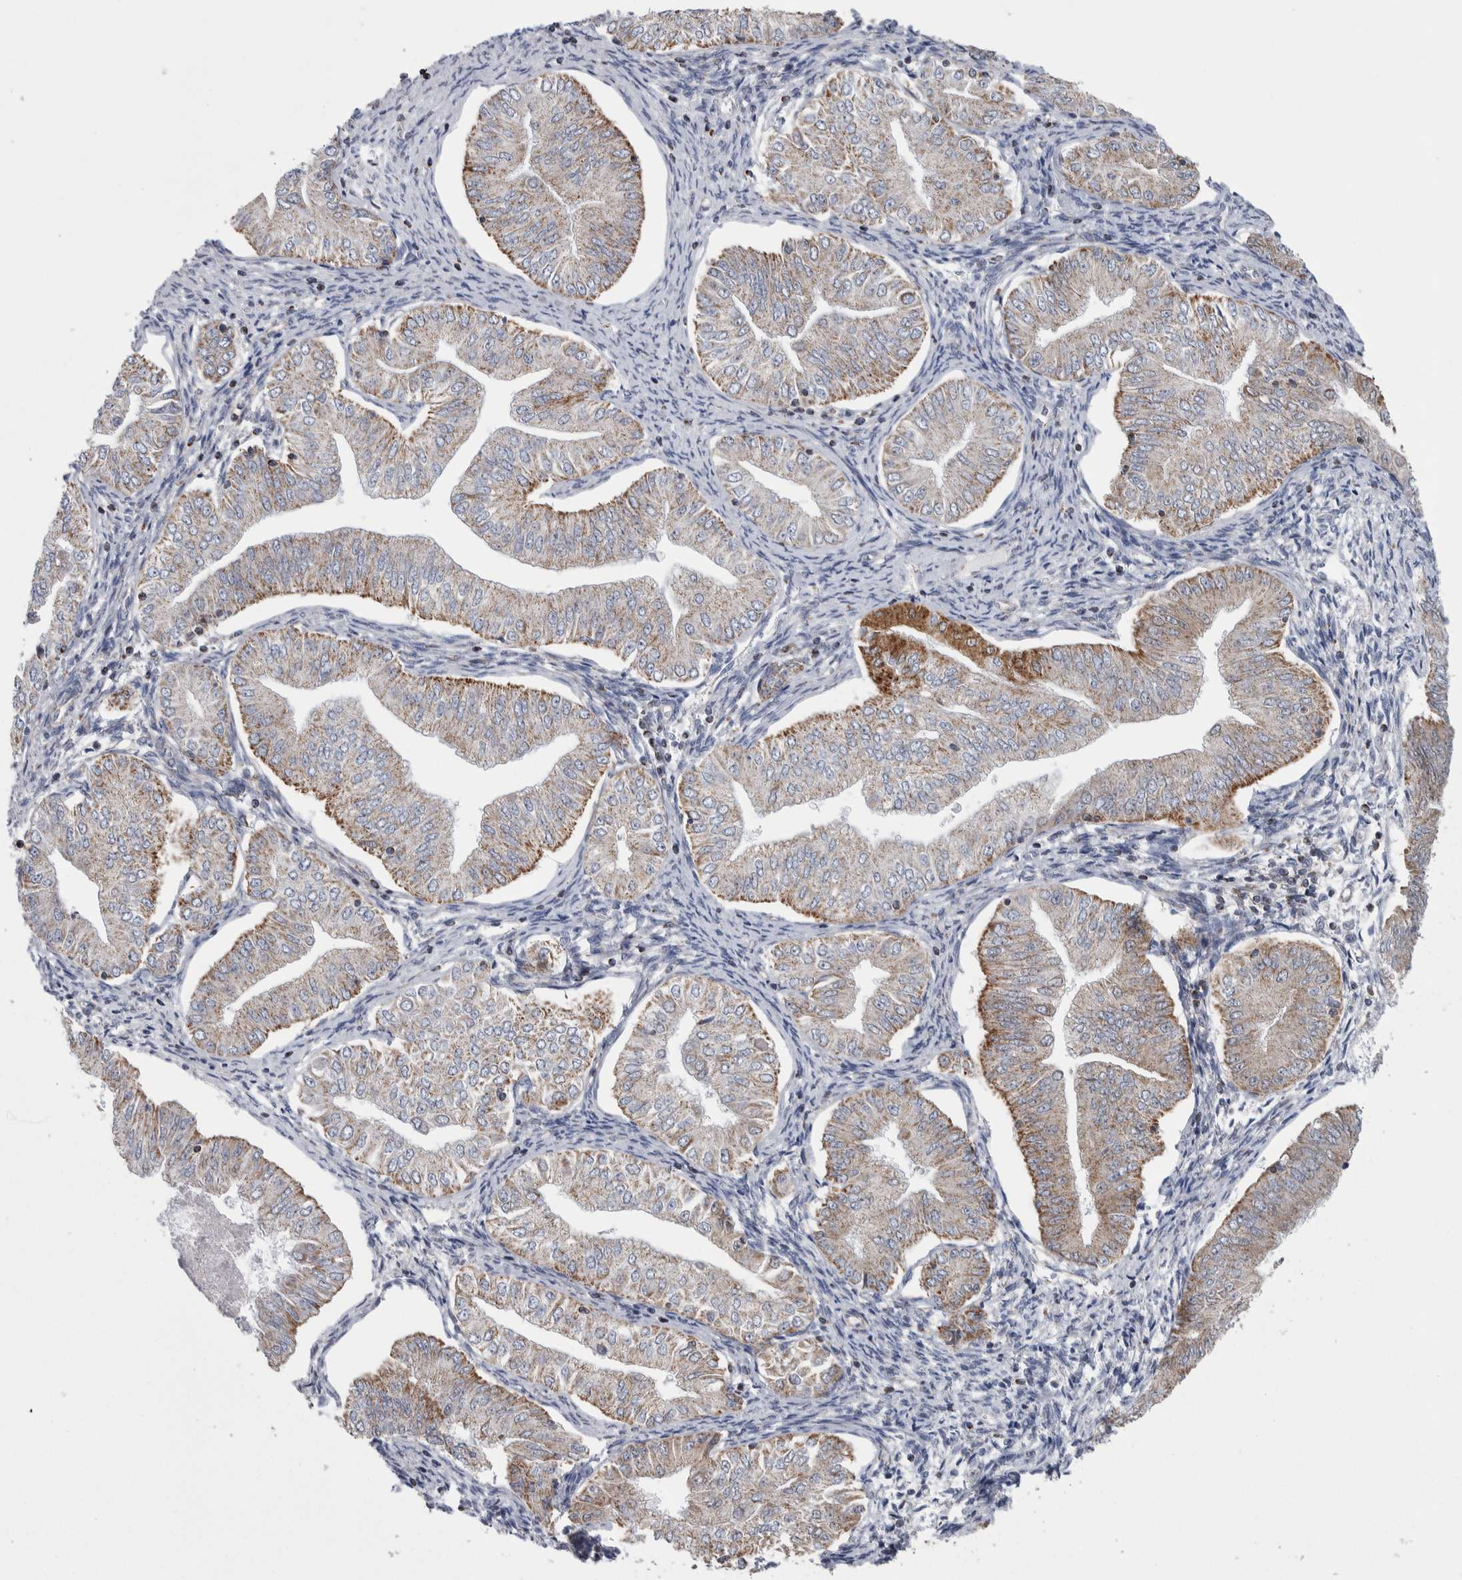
{"staining": {"intensity": "moderate", "quantity": "25%-75%", "location": "cytoplasmic/membranous"}, "tissue": "endometrial cancer", "cell_type": "Tumor cells", "image_type": "cancer", "snomed": [{"axis": "morphology", "description": "Normal tissue, NOS"}, {"axis": "morphology", "description": "Adenocarcinoma, NOS"}, {"axis": "topography", "description": "Endometrium"}], "caption": "Immunohistochemical staining of endometrial cancer displays medium levels of moderate cytoplasmic/membranous protein expression in about 25%-75% of tumor cells. The protein of interest is stained brown, and the nuclei are stained in blue (DAB IHC with brightfield microscopy, high magnification).", "gene": "ETFA", "patient": {"sex": "female", "age": 53}}